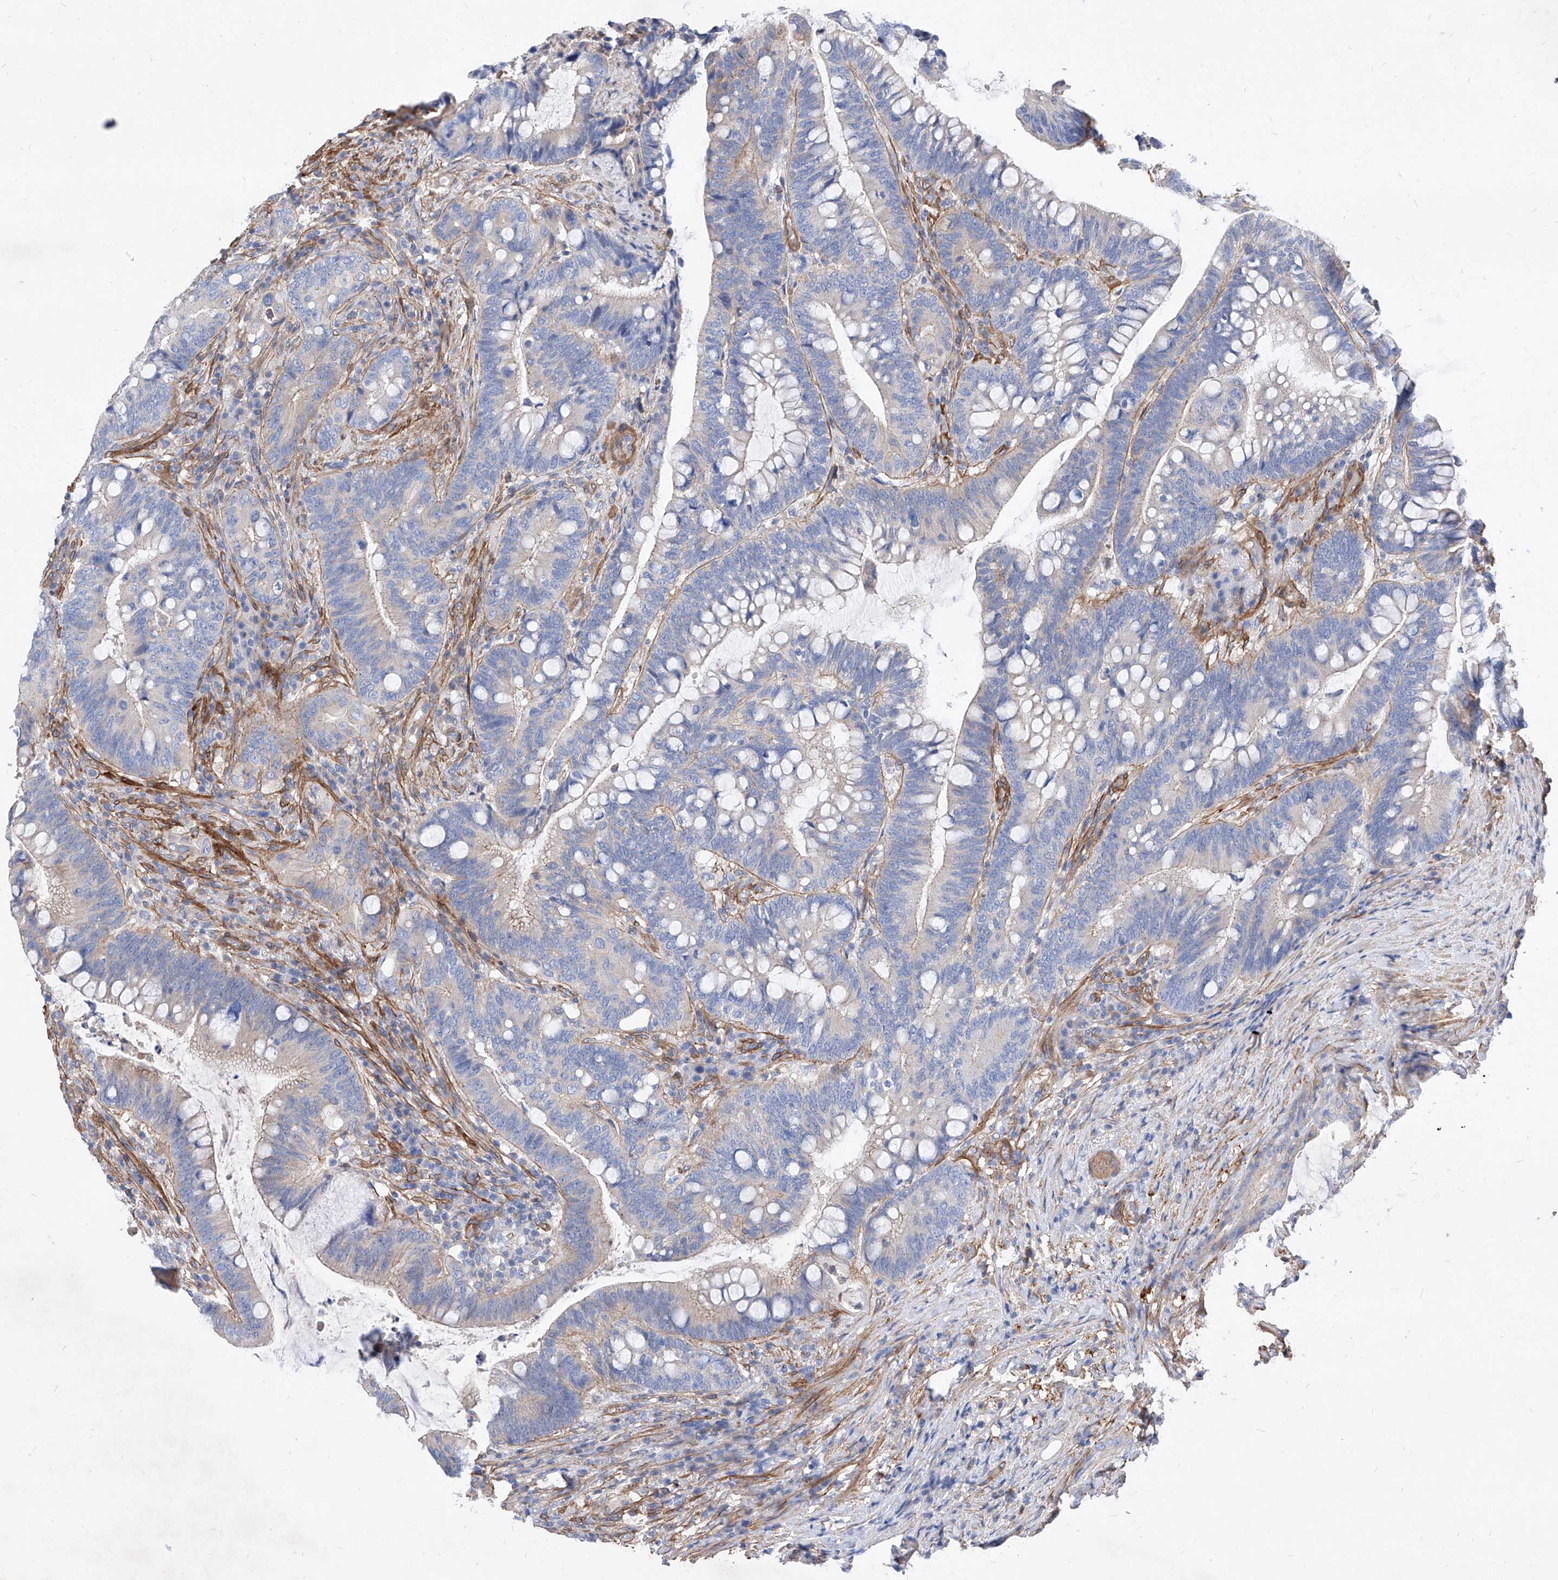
{"staining": {"intensity": "negative", "quantity": "none", "location": "none"}, "tissue": "colorectal cancer", "cell_type": "Tumor cells", "image_type": "cancer", "snomed": [{"axis": "morphology", "description": "Adenocarcinoma, NOS"}, {"axis": "topography", "description": "Colon"}], "caption": "There is no significant expression in tumor cells of colorectal cancer (adenocarcinoma).", "gene": "TAS2R60", "patient": {"sex": "female", "age": 66}}